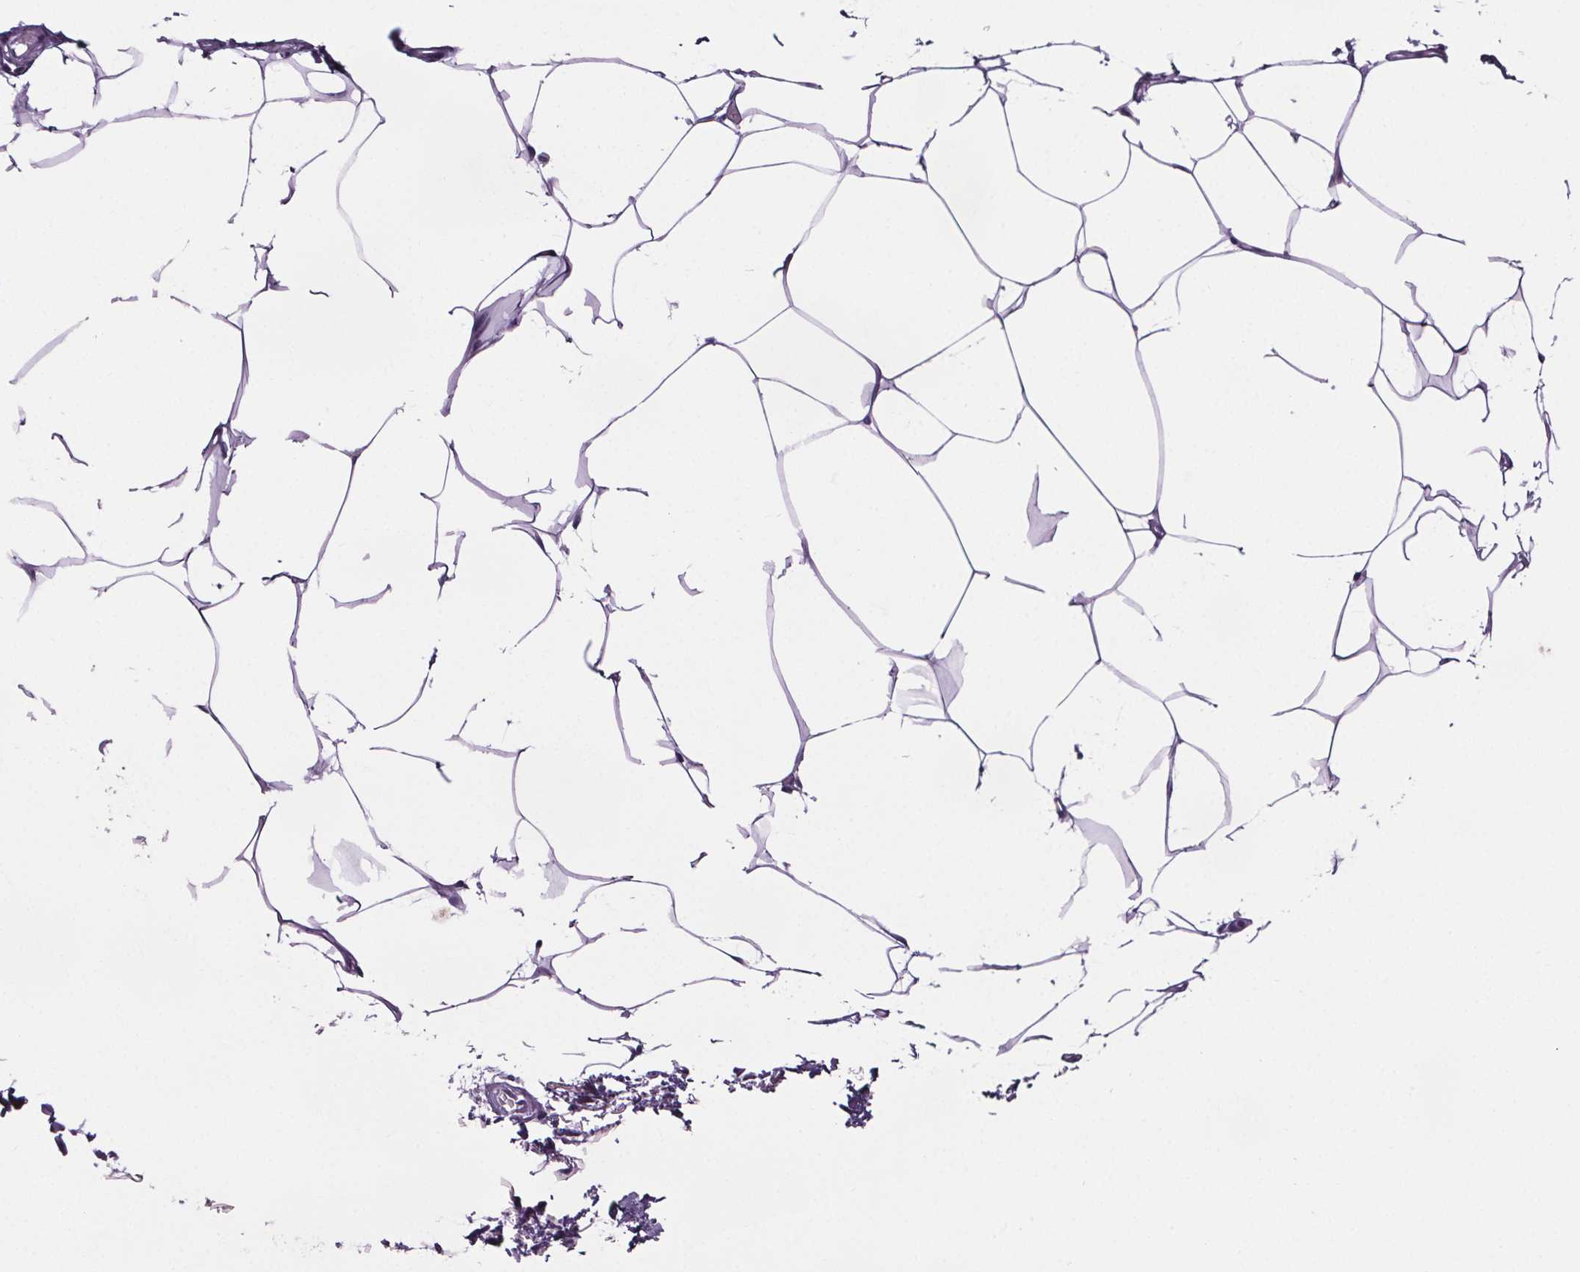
{"staining": {"intensity": "negative", "quantity": "none", "location": "none"}, "tissue": "skin", "cell_type": "Fibroblasts", "image_type": "normal", "snomed": [{"axis": "morphology", "description": "Normal tissue, NOS"}, {"axis": "topography", "description": "Skin"}], "caption": "Immunohistochemistry photomicrograph of normal skin: skin stained with DAB (3,3'-diaminobenzidine) demonstrates no significant protein positivity in fibroblasts. (Stains: DAB immunohistochemistry with hematoxylin counter stain, Microscopy: brightfield microscopy at high magnification).", "gene": "CUBN", "patient": {"sex": "female", "age": 62}}